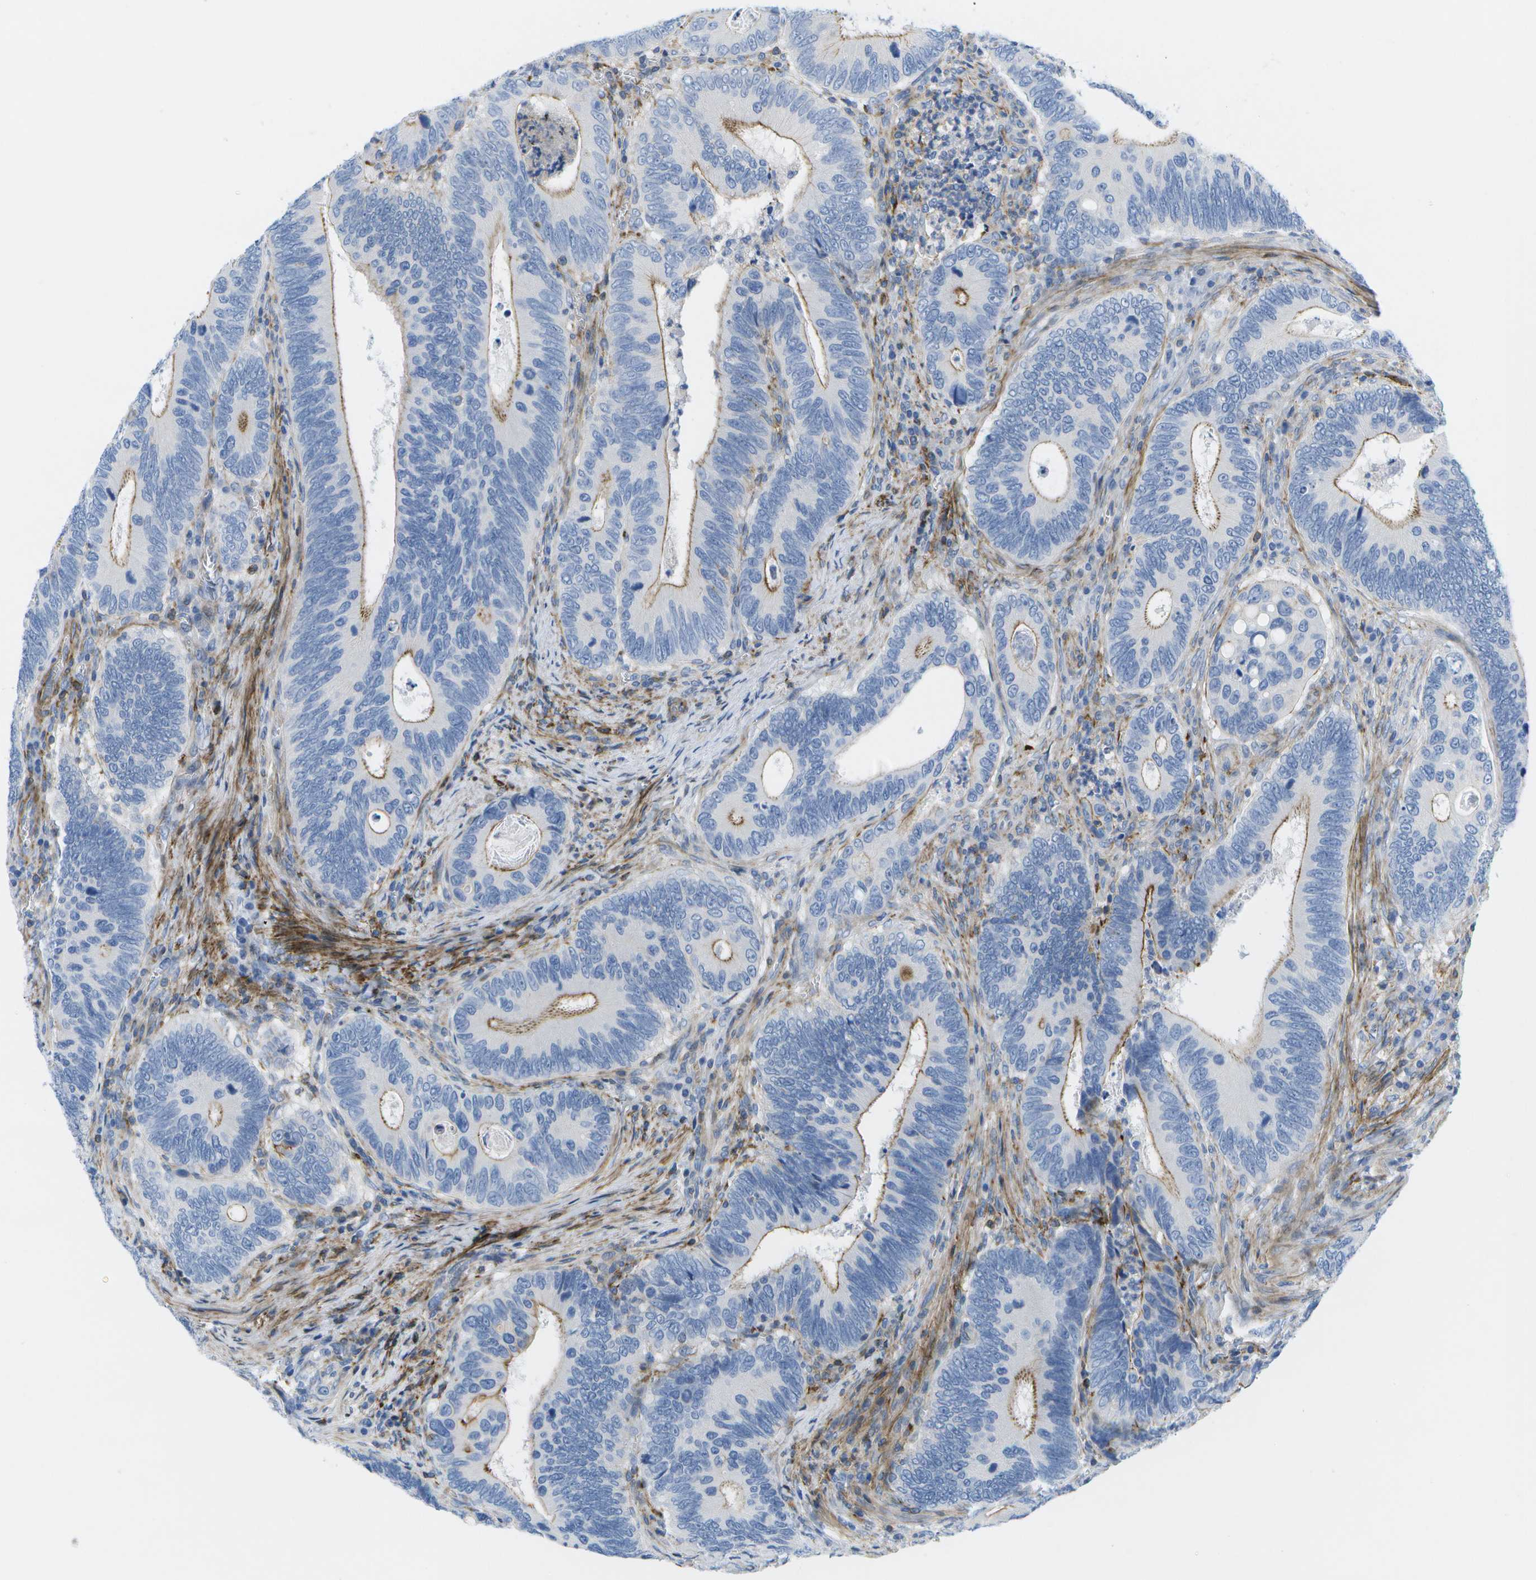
{"staining": {"intensity": "moderate", "quantity": "25%-75%", "location": "cytoplasmic/membranous"}, "tissue": "colorectal cancer", "cell_type": "Tumor cells", "image_type": "cancer", "snomed": [{"axis": "morphology", "description": "Inflammation, NOS"}, {"axis": "morphology", "description": "Adenocarcinoma, NOS"}, {"axis": "topography", "description": "Colon"}], "caption": "The photomicrograph exhibits staining of adenocarcinoma (colorectal), revealing moderate cytoplasmic/membranous protein staining (brown color) within tumor cells.", "gene": "ADGRG6", "patient": {"sex": "male", "age": 72}}